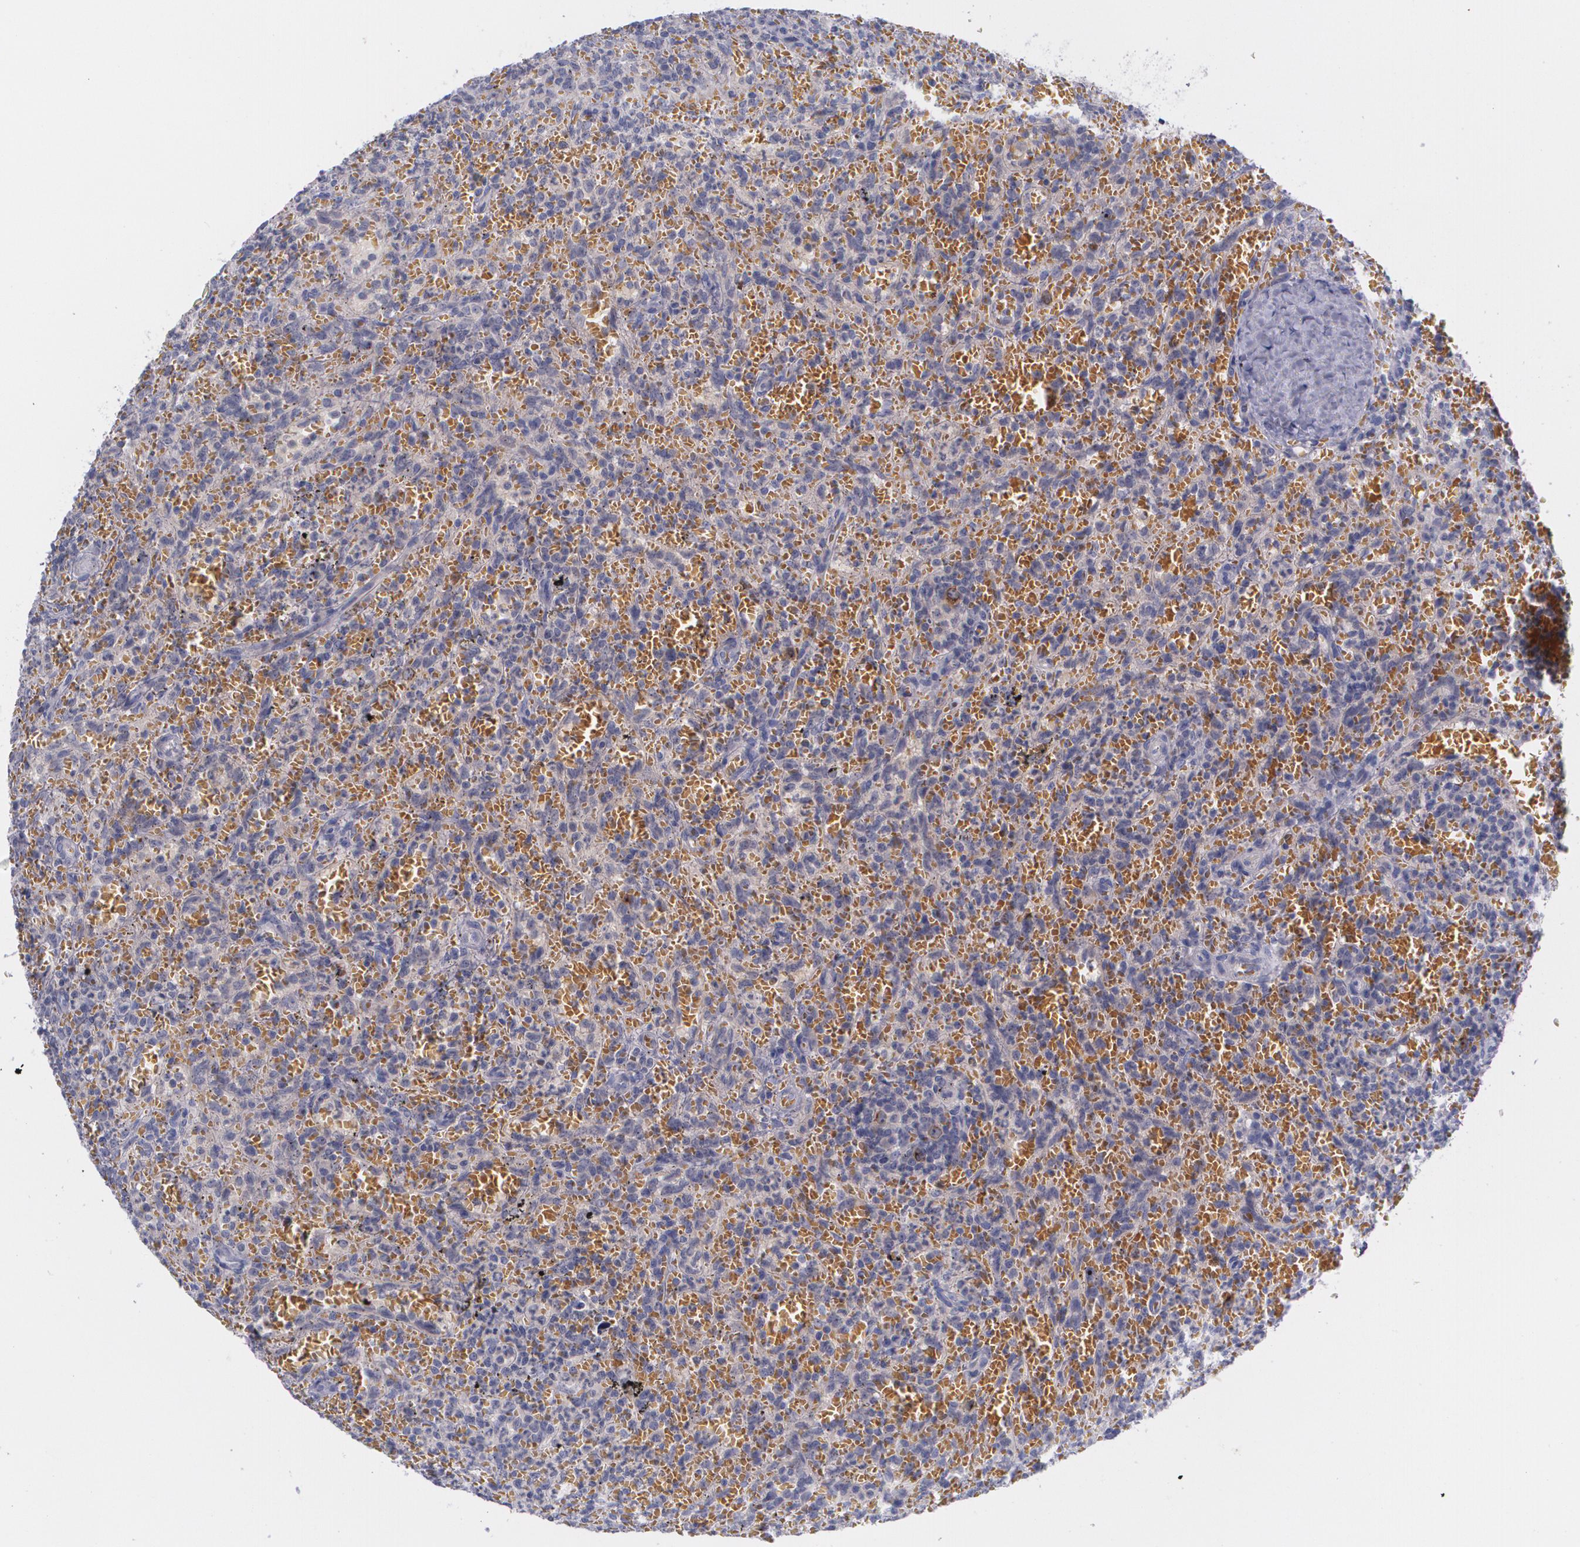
{"staining": {"intensity": "strong", "quantity": "<25%", "location": "cytoplasmic/membranous"}, "tissue": "lymphoma", "cell_type": "Tumor cells", "image_type": "cancer", "snomed": [{"axis": "morphology", "description": "Malignant lymphoma, non-Hodgkin's type, Low grade"}, {"axis": "topography", "description": "Spleen"}], "caption": "DAB immunohistochemical staining of lymphoma shows strong cytoplasmic/membranous protein staining in about <25% of tumor cells.", "gene": "HMMR", "patient": {"sex": "female", "age": 64}}